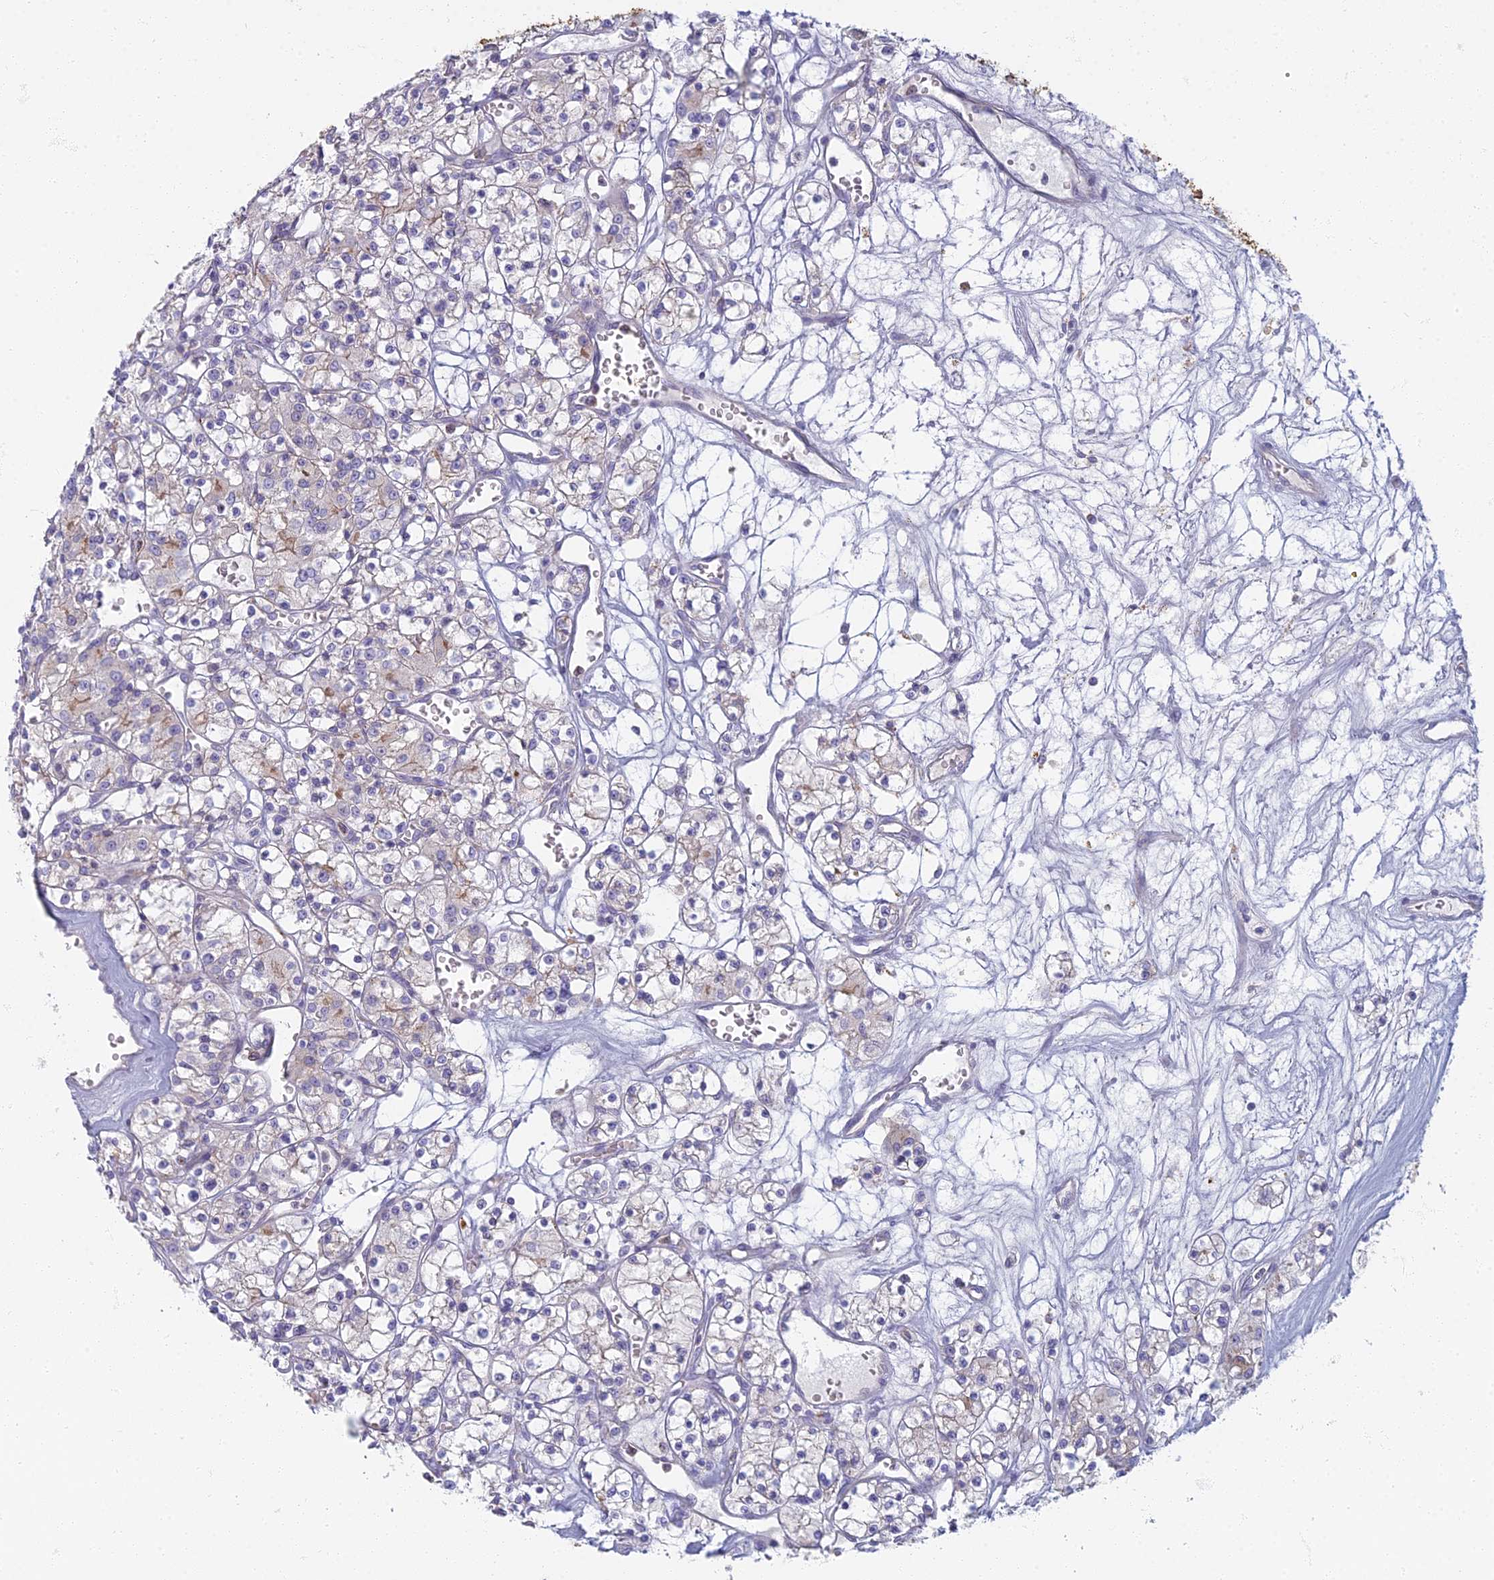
{"staining": {"intensity": "weak", "quantity": "<25%", "location": "cytoplasmic/membranous"}, "tissue": "renal cancer", "cell_type": "Tumor cells", "image_type": "cancer", "snomed": [{"axis": "morphology", "description": "Adenocarcinoma, NOS"}, {"axis": "topography", "description": "Kidney"}], "caption": "Immunohistochemistry histopathology image of renal adenocarcinoma stained for a protein (brown), which reveals no staining in tumor cells. Brightfield microscopy of immunohistochemistry stained with DAB (brown) and hematoxylin (blue), captured at high magnification.", "gene": "CHMP4B", "patient": {"sex": "female", "age": 59}}